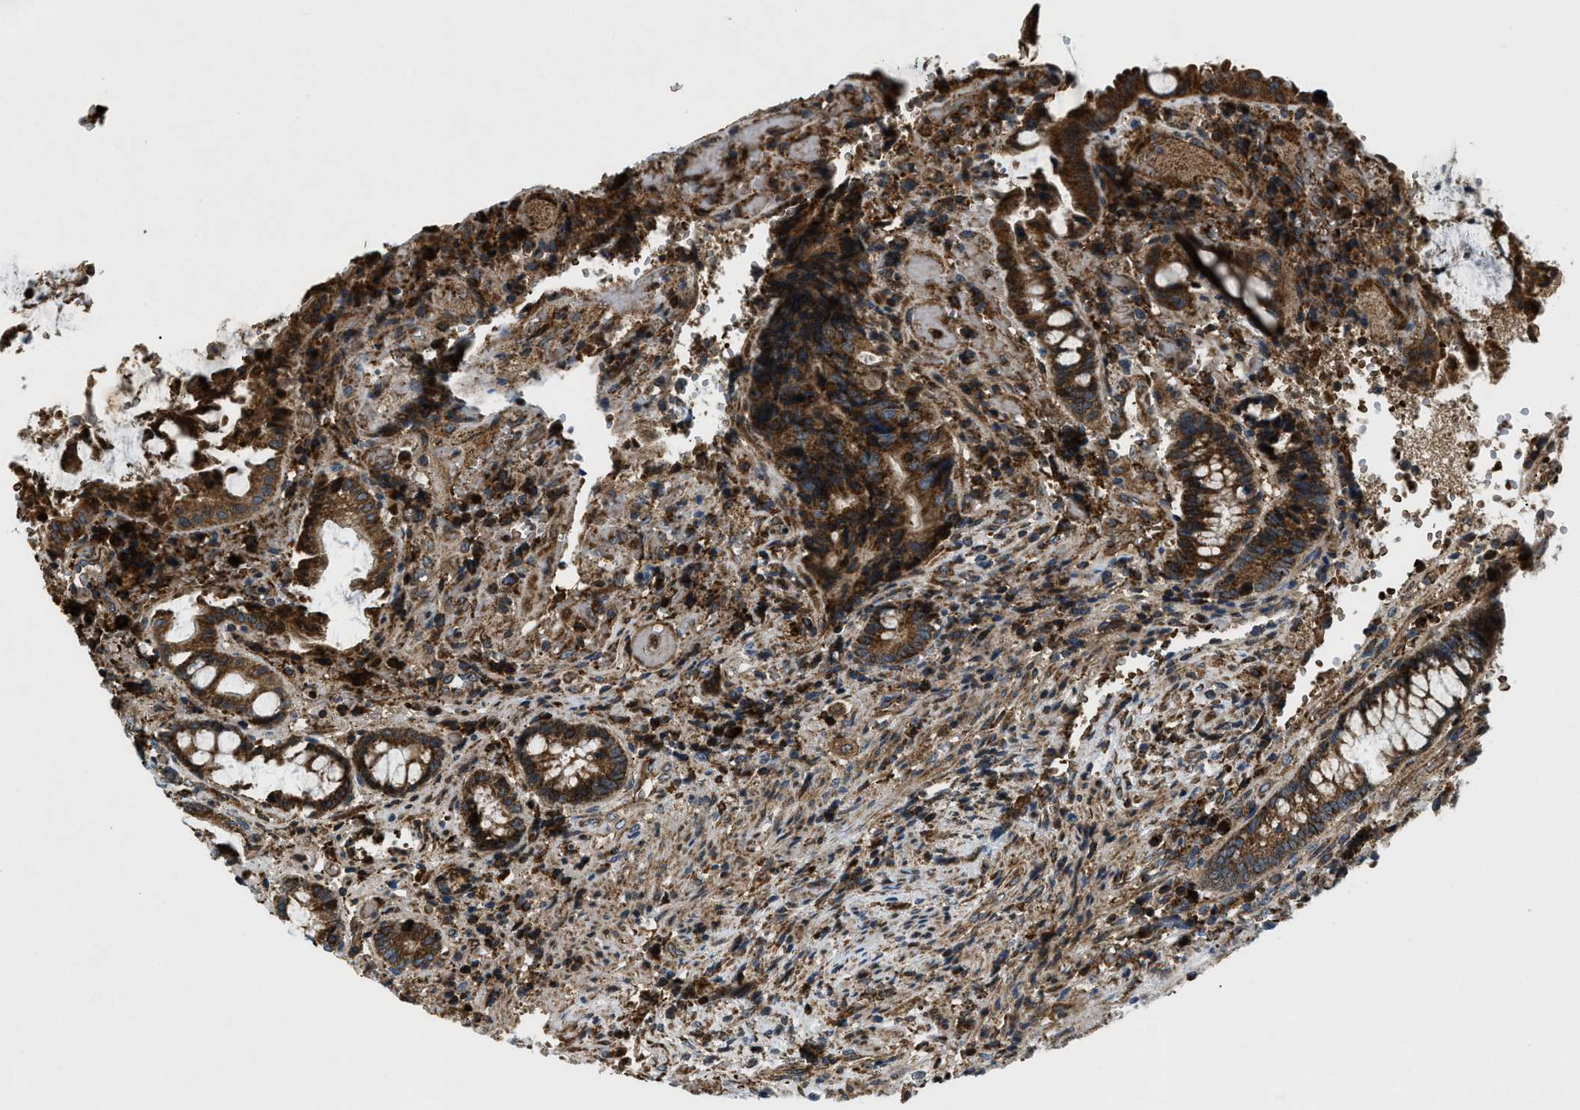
{"staining": {"intensity": "strong", "quantity": ">75%", "location": "cytoplasmic/membranous"}, "tissue": "colorectal cancer", "cell_type": "Tumor cells", "image_type": "cancer", "snomed": [{"axis": "morphology", "description": "Adenocarcinoma, NOS"}, {"axis": "topography", "description": "Colon"}], "caption": "Immunohistochemical staining of colorectal cancer (adenocarcinoma) shows strong cytoplasmic/membranous protein positivity in approximately >75% of tumor cells.", "gene": "CSPG4", "patient": {"sex": "female", "age": 57}}